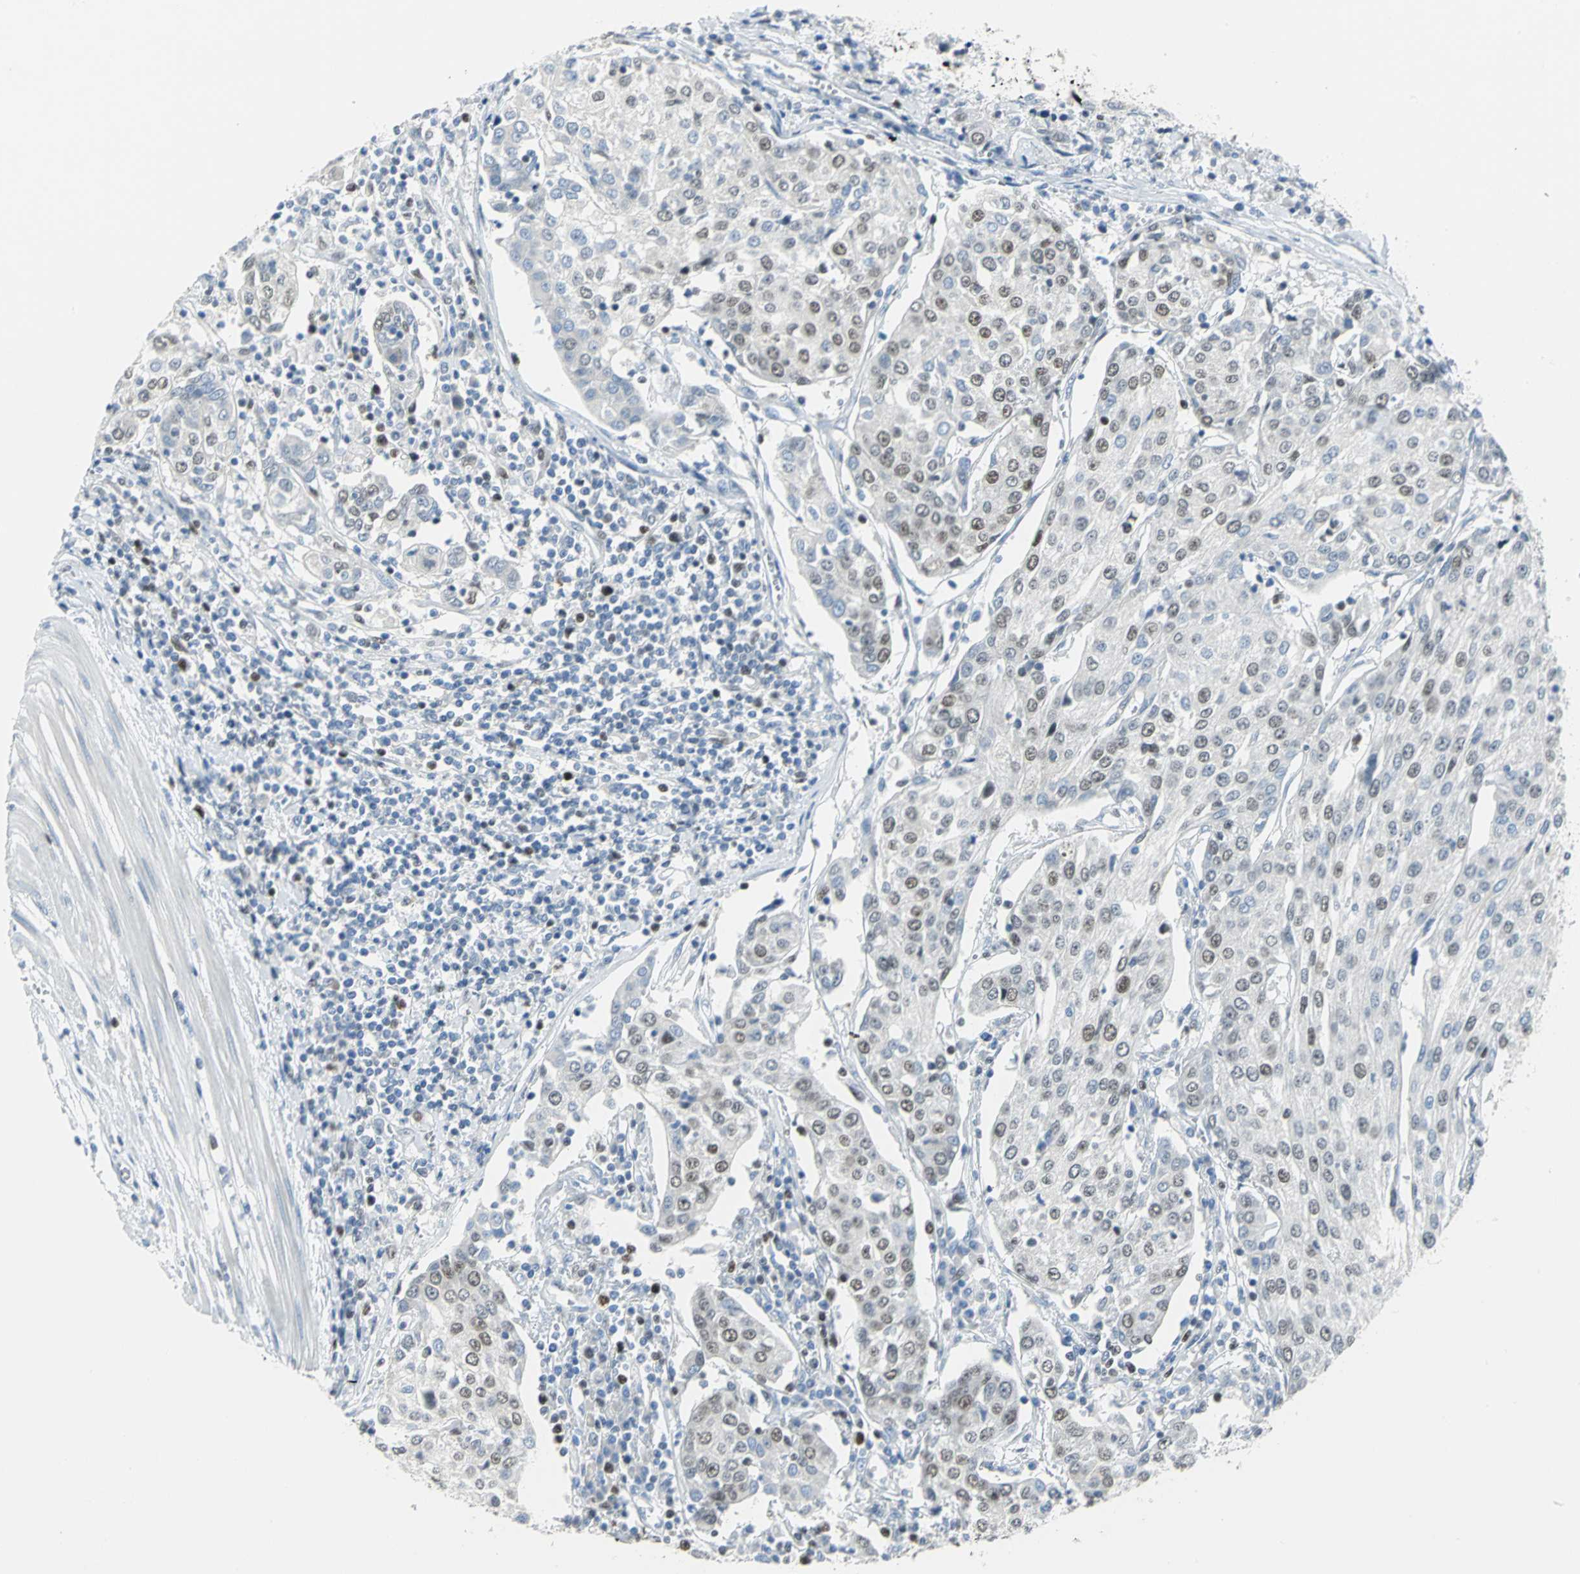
{"staining": {"intensity": "moderate", "quantity": "25%-75%", "location": "nuclear"}, "tissue": "urothelial cancer", "cell_type": "Tumor cells", "image_type": "cancer", "snomed": [{"axis": "morphology", "description": "Urothelial carcinoma, High grade"}, {"axis": "topography", "description": "Urinary bladder"}], "caption": "An immunohistochemistry histopathology image of neoplastic tissue is shown. Protein staining in brown shows moderate nuclear positivity in urothelial cancer within tumor cells. The staining was performed using DAB to visualize the protein expression in brown, while the nuclei were stained in blue with hematoxylin (Magnification: 20x).", "gene": "MCM4", "patient": {"sex": "female", "age": 85}}